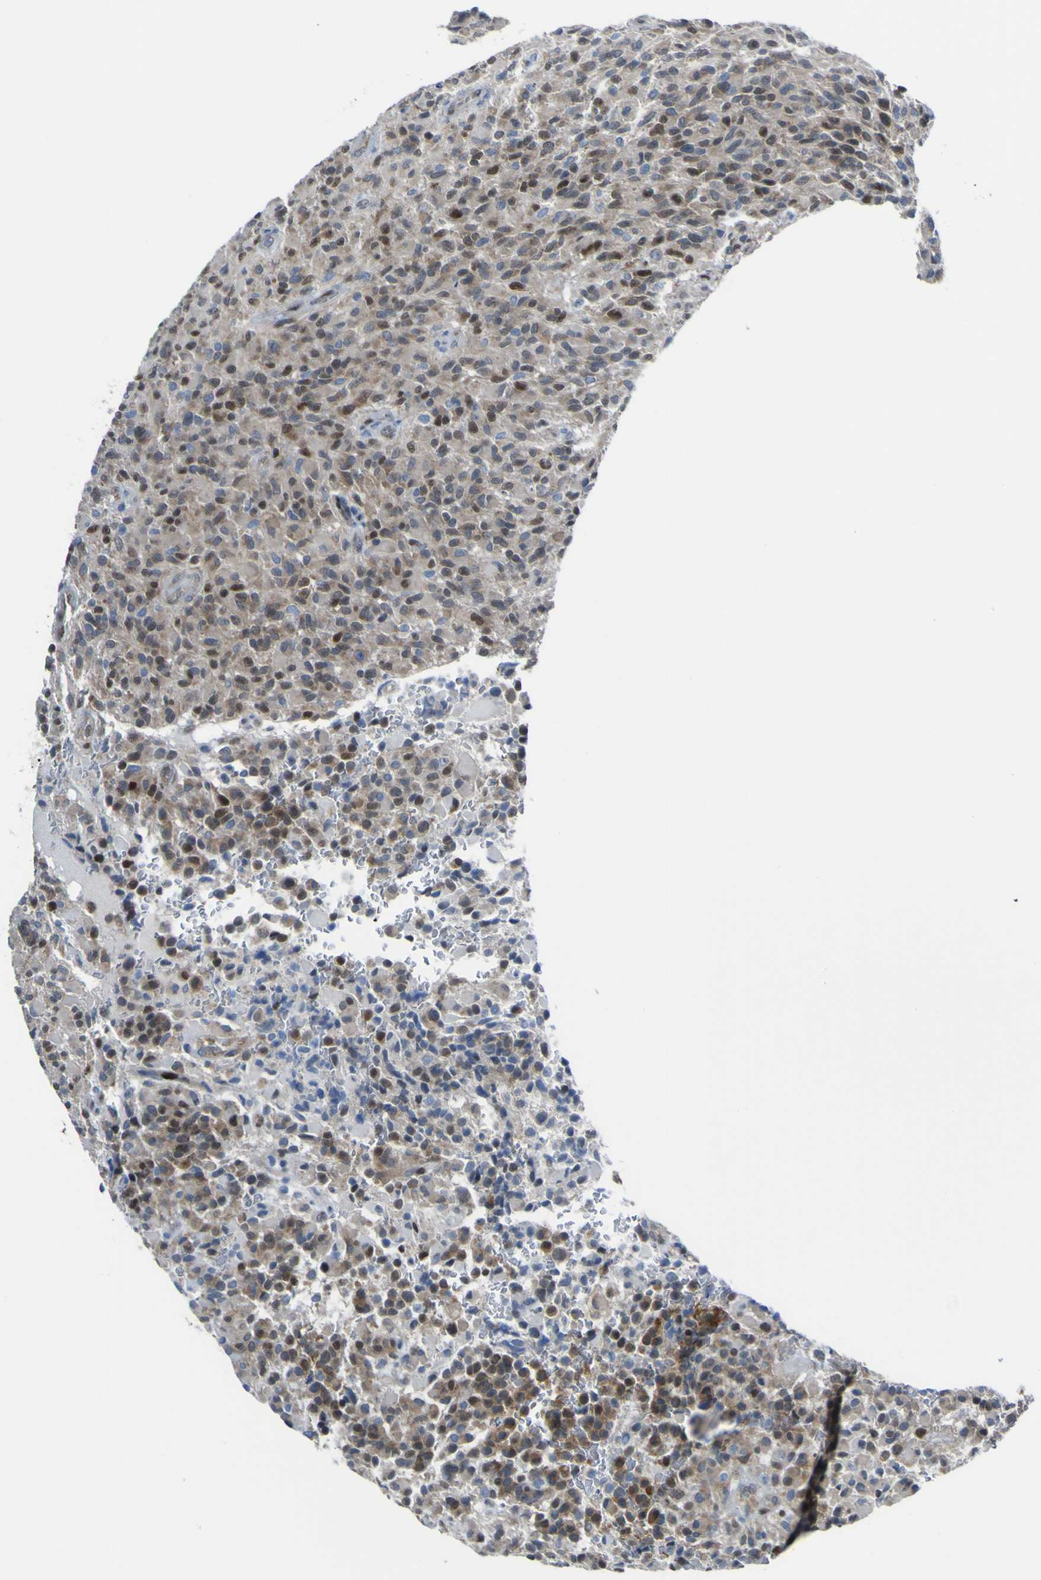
{"staining": {"intensity": "moderate", "quantity": "25%-75%", "location": "cytoplasmic/membranous,nuclear"}, "tissue": "glioma", "cell_type": "Tumor cells", "image_type": "cancer", "snomed": [{"axis": "morphology", "description": "Glioma, malignant, High grade"}, {"axis": "topography", "description": "Brain"}], "caption": "Moderate cytoplasmic/membranous and nuclear protein positivity is identified in approximately 25%-75% of tumor cells in malignant glioma (high-grade). (IHC, brightfield microscopy, high magnification).", "gene": "LRRN1", "patient": {"sex": "male", "age": 71}}